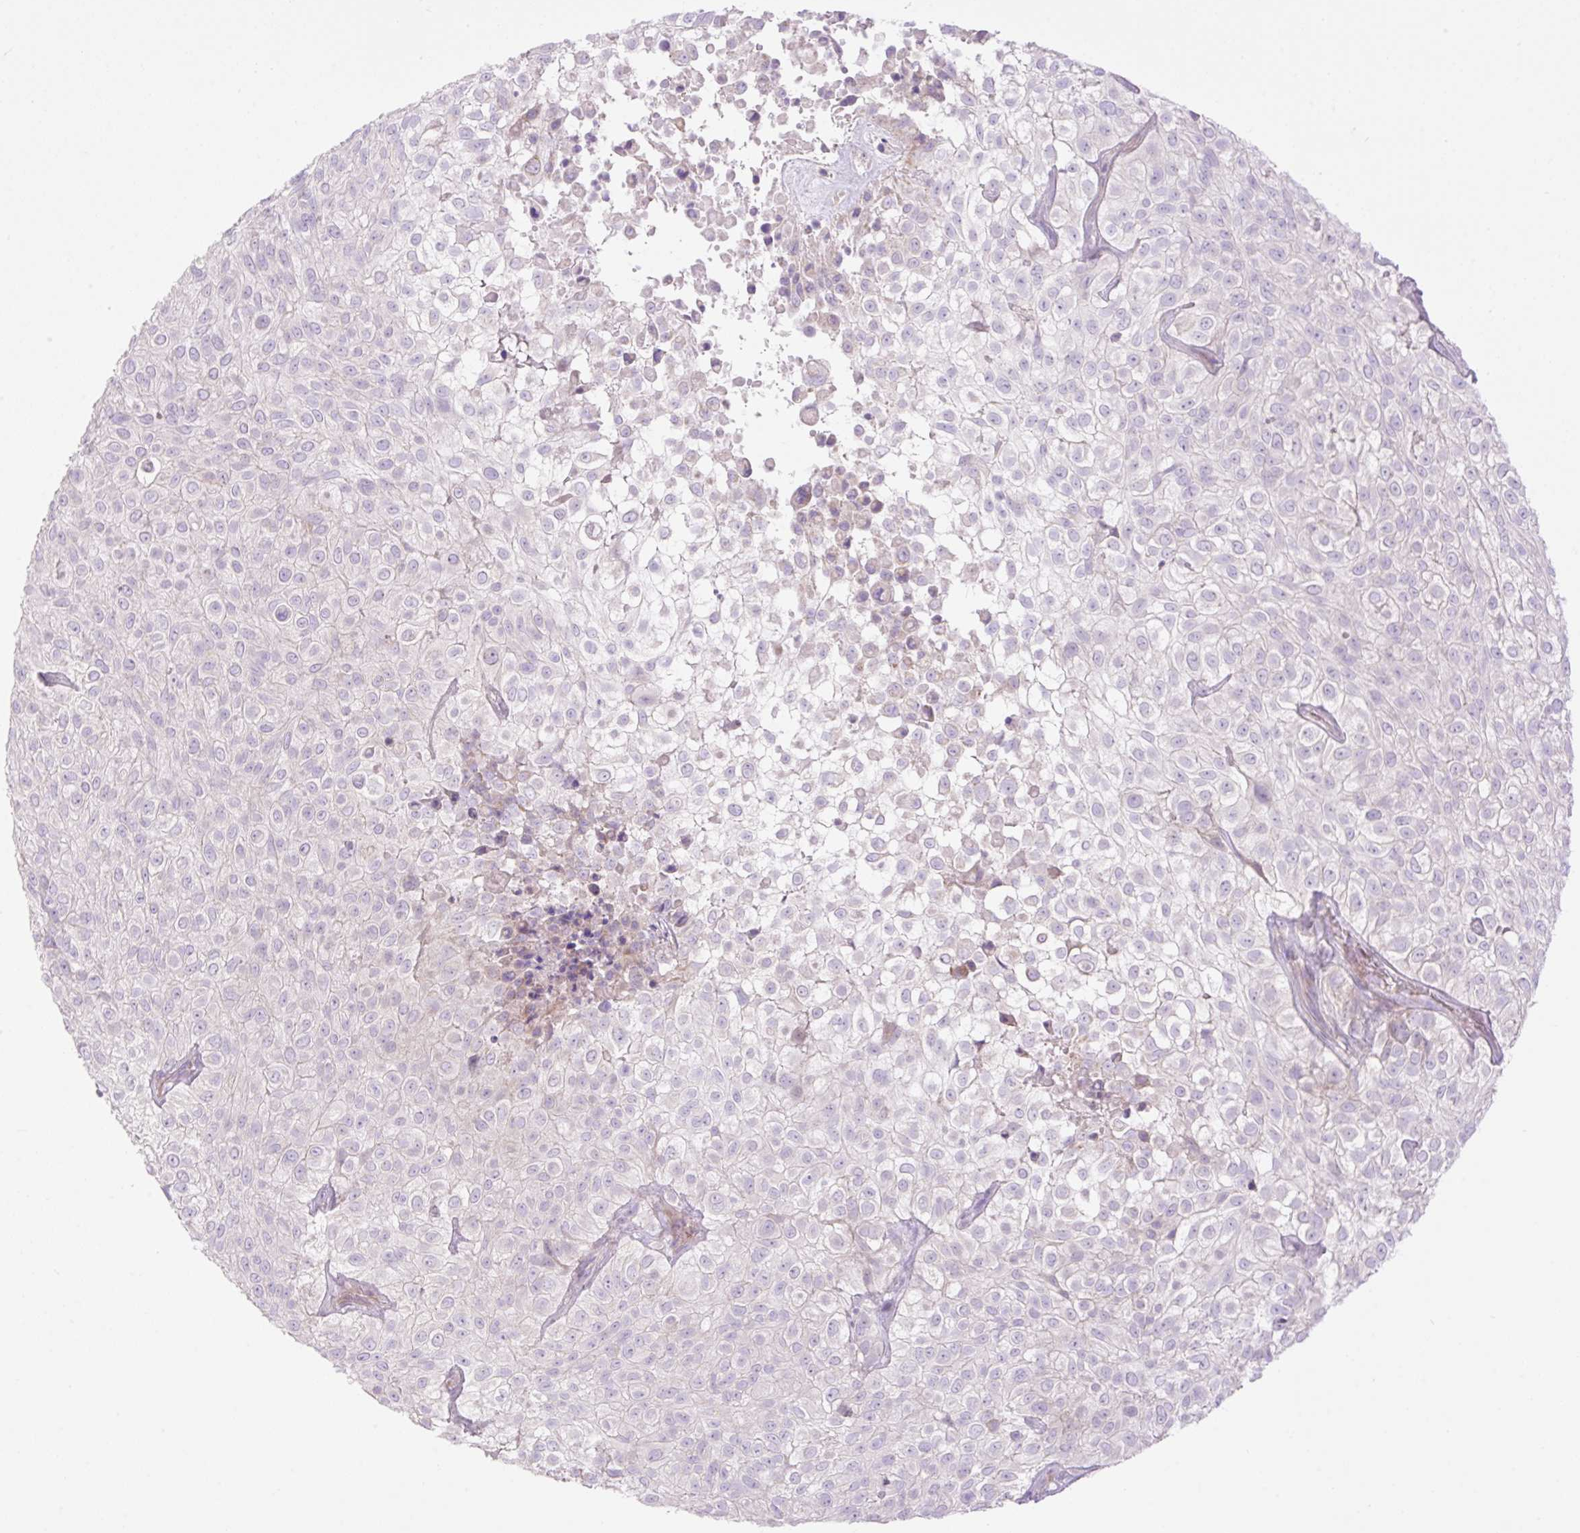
{"staining": {"intensity": "negative", "quantity": "none", "location": "none"}, "tissue": "urothelial cancer", "cell_type": "Tumor cells", "image_type": "cancer", "snomed": [{"axis": "morphology", "description": "Urothelial carcinoma, High grade"}, {"axis": "topography", "description": "Urinary bladder"}], "caption": "Tumor cells show no significant positivity in high-grade urothelial carcinoma.", "gene": "VPS25", "patient": {"sex": "male", "age": 56}}